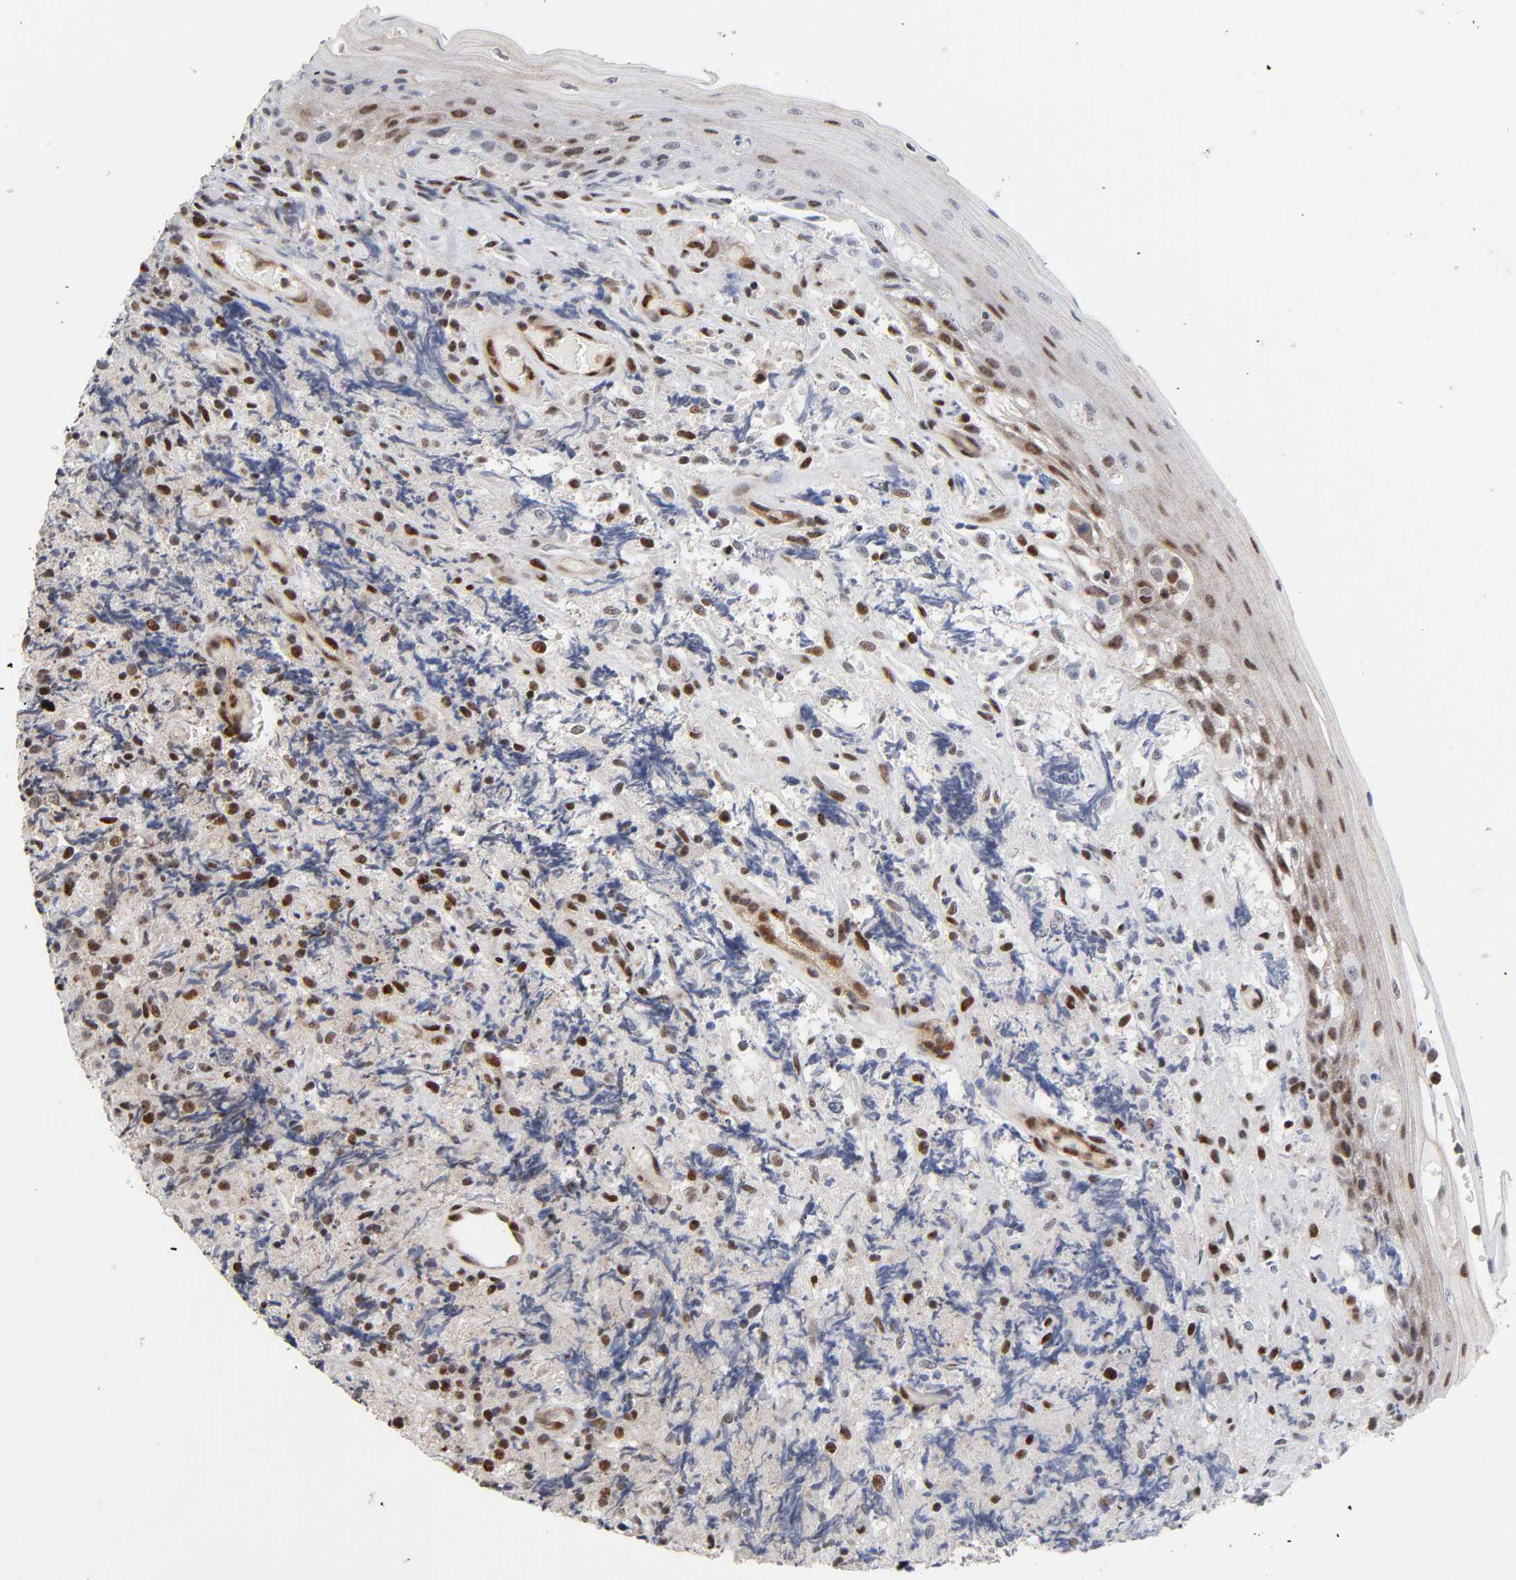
{"staining": {"intensity": "strong", "quantity": ">75%", "location": "nuclear"}, "tissue": "lymphoma", "cell_type": "Tumor cells", "image_type": "cancer", "snomed": [{"axis": "morphology", "description": "Malignant lymphoma, non-Hodgkin's type, High grade"}, {"axis": "topography", "description": "Tonsil"}], "caption": "The immunohistochemical stain labels strong nuclear expression in tumor cells of malignant lymphoma, non-Hodgkin's type (high-grade) tissue.", "gene": "STK38", "patient": {"sex": "female", "age": 36}}